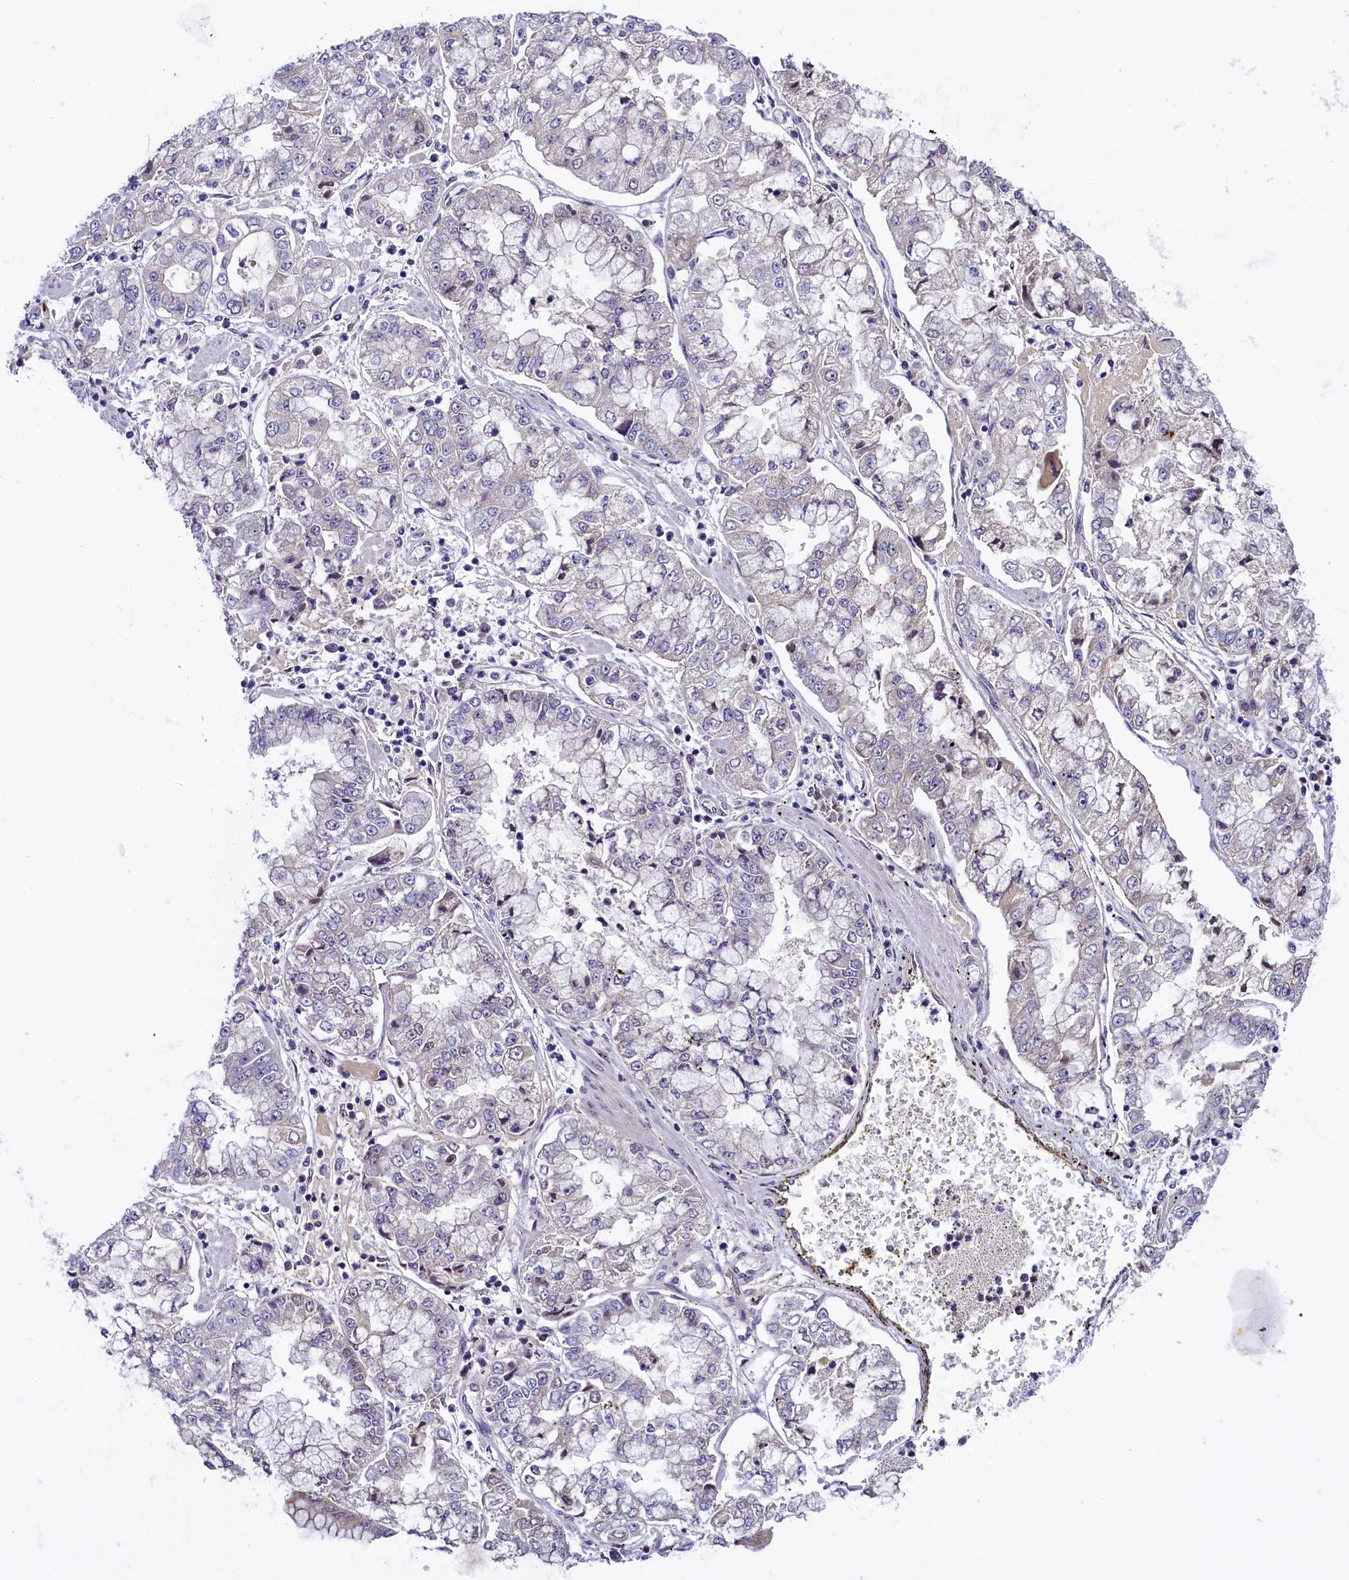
{"staining": {"intensity": "negative", "quantity": "none", "location": "none"}, "tissue": "stomach cancer", "cell_type": "Tumor cells", "image_type": "cancer", "snomed": [{"axis": "morphology", "description": "Adenocarcinoma, NOS"}, {"axis": "topography", "description": "Stomach"}], "caption": "The micrograph displays no significant expression in tumor cells of stomach adenocarcinoma.", "gene": "ENKD1", "patient": {"sex": "male", "age": 76}}